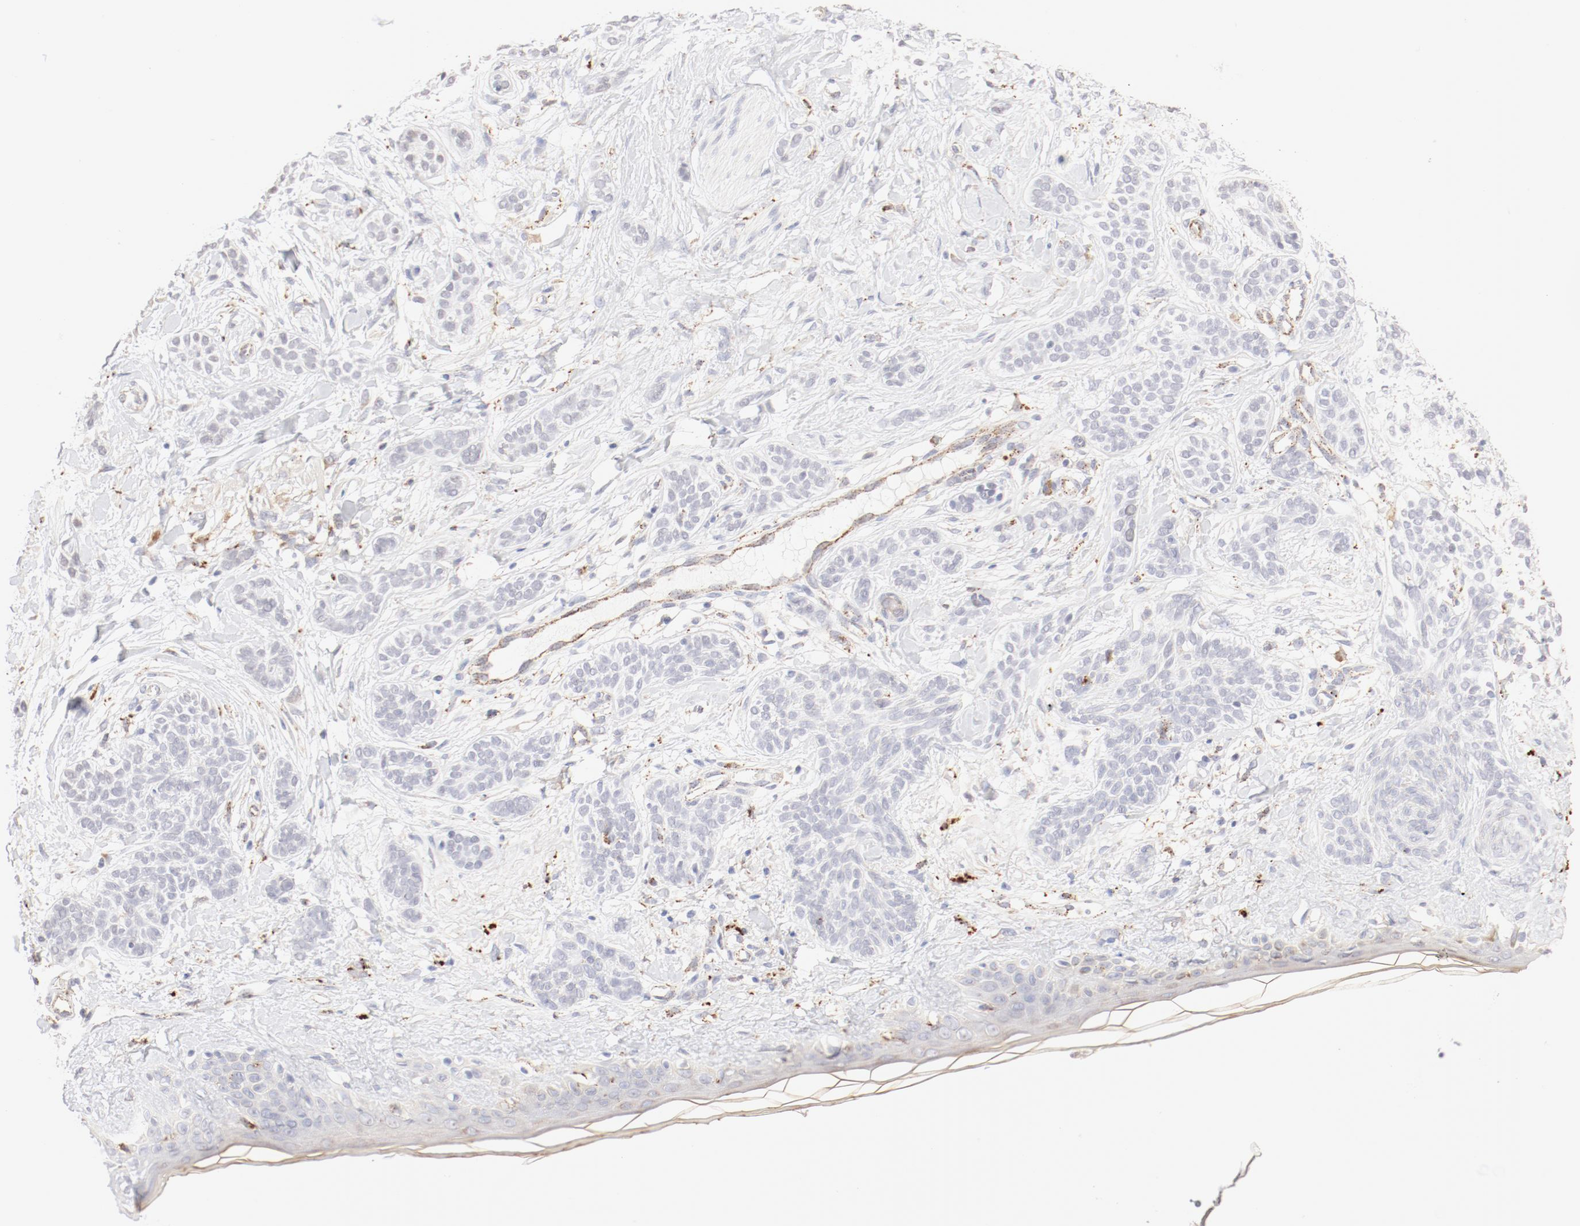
{"staining": {"intensity": "negative", "quantity": "none", "location": "none"}, "tissue": "skin cancer", "cell_type": "Tumor cells", "image_type": "cancer", "snomed": [{"axis": "morphology", "description": "Normal tissue, NOS"}, {"axis": "morphology", "description": "Basal cell carcinoma"}, {"axis": "topography", "description": "Skin"}], "caption": "A high-resolution micrograph shows immunohistochemistry (IHC) staining of skin cancer (basal cell carcinoma), which shows no significant expression in tumor cells.", "gene": "CTSH", "patient": {"sex": "male", "age": 63}}